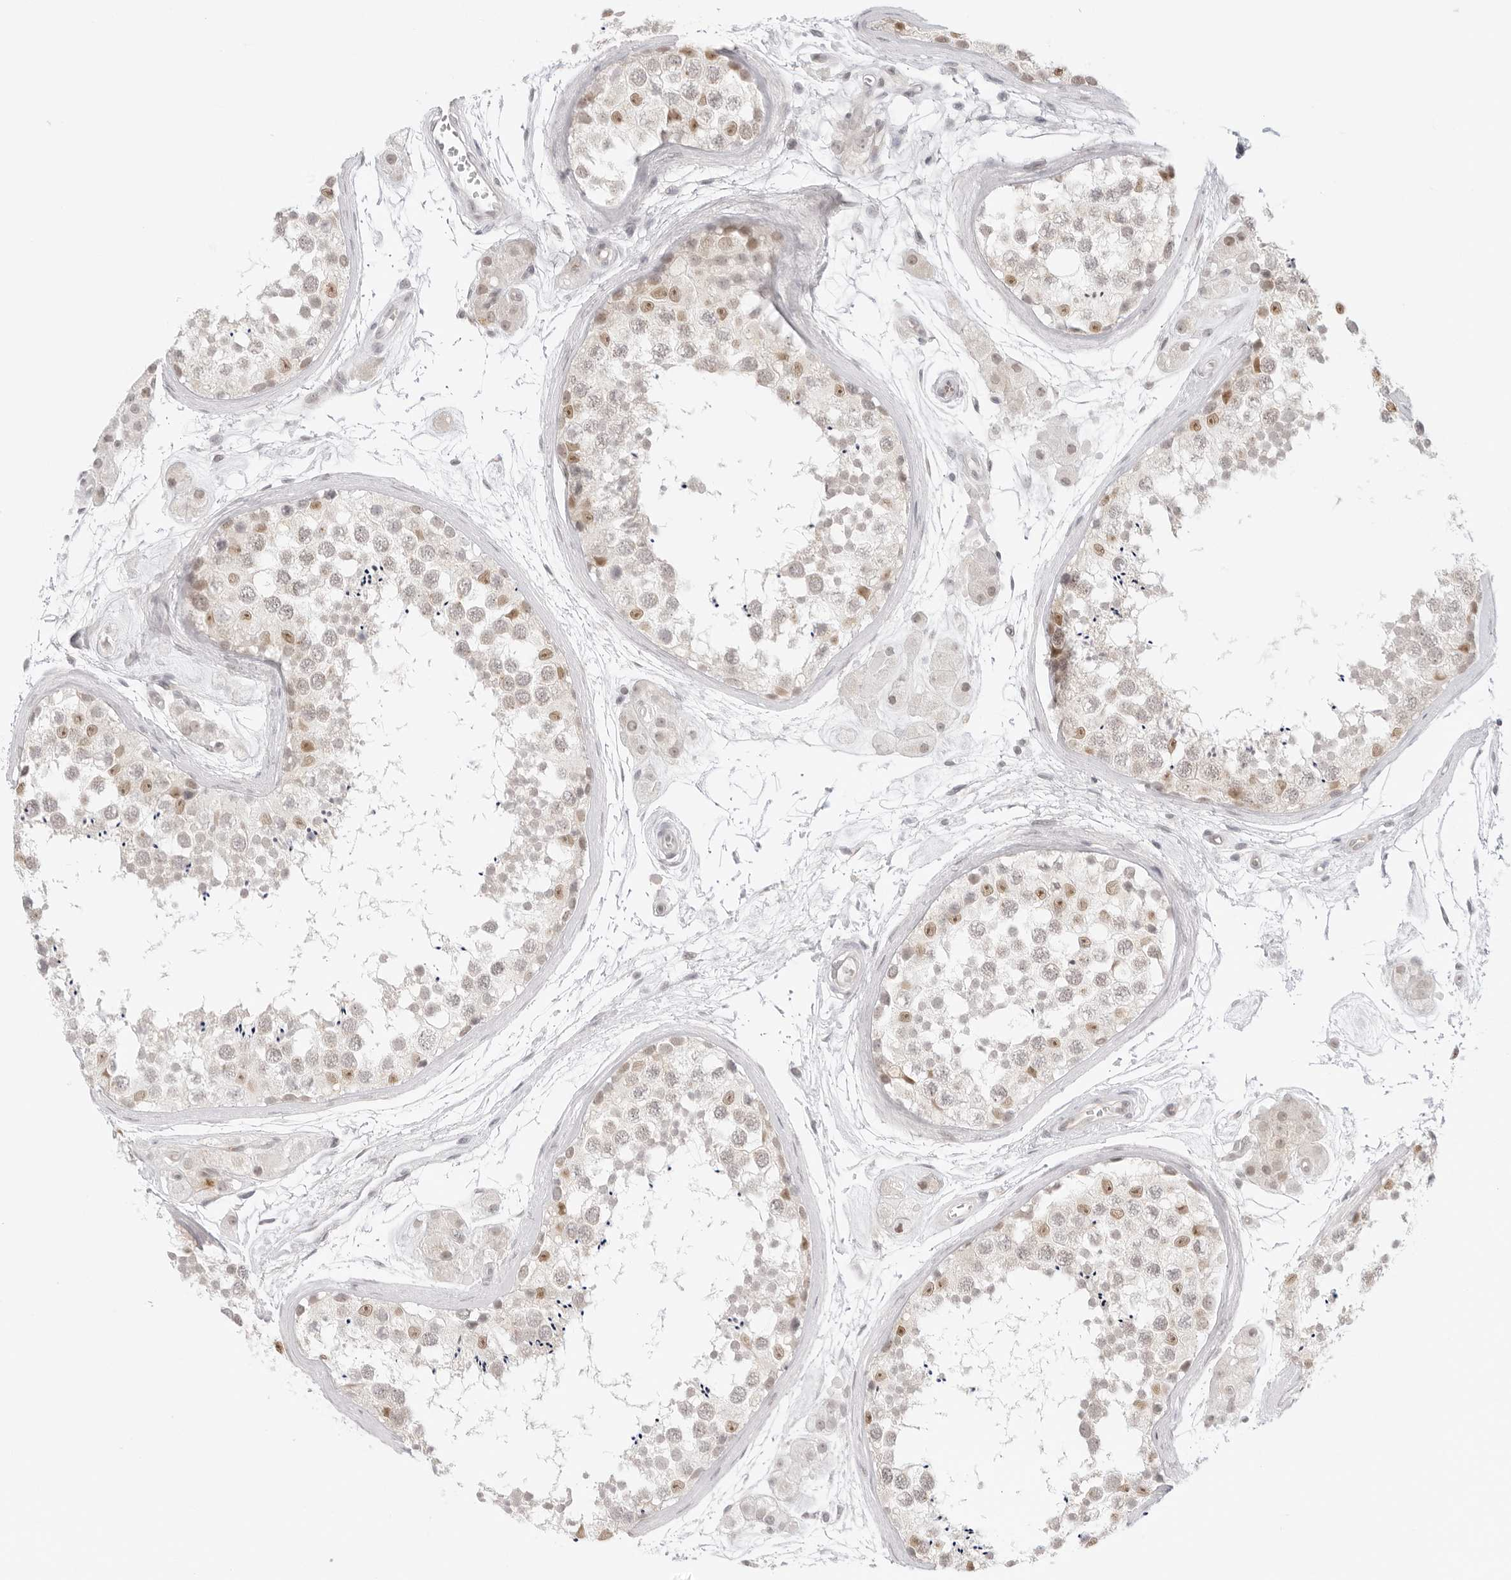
{"staining": {"intensity": "moderate", "quantity": "25%-75%", "location": "nuclear"}, "tissue": "testis", "cell_type": "Cells in seminiferous ducts", "image_type": "normal", "snomed": [{"axis": "morphology", "description": "Normal tissue, NOS"}, {"axis": "topography", "description": "Testis"}], "caption": "Immunohistochemistry (IHC) (DAB) staining of unremarkable testis shows moderate nuclear protein positivity in approximately 25%-75% of cells in seminiferous ducts. (DAB = brown stain, brightfield microscopy at high magnification).", "gene": "MED18", "patient": {"sex": "male", "age": 56}}